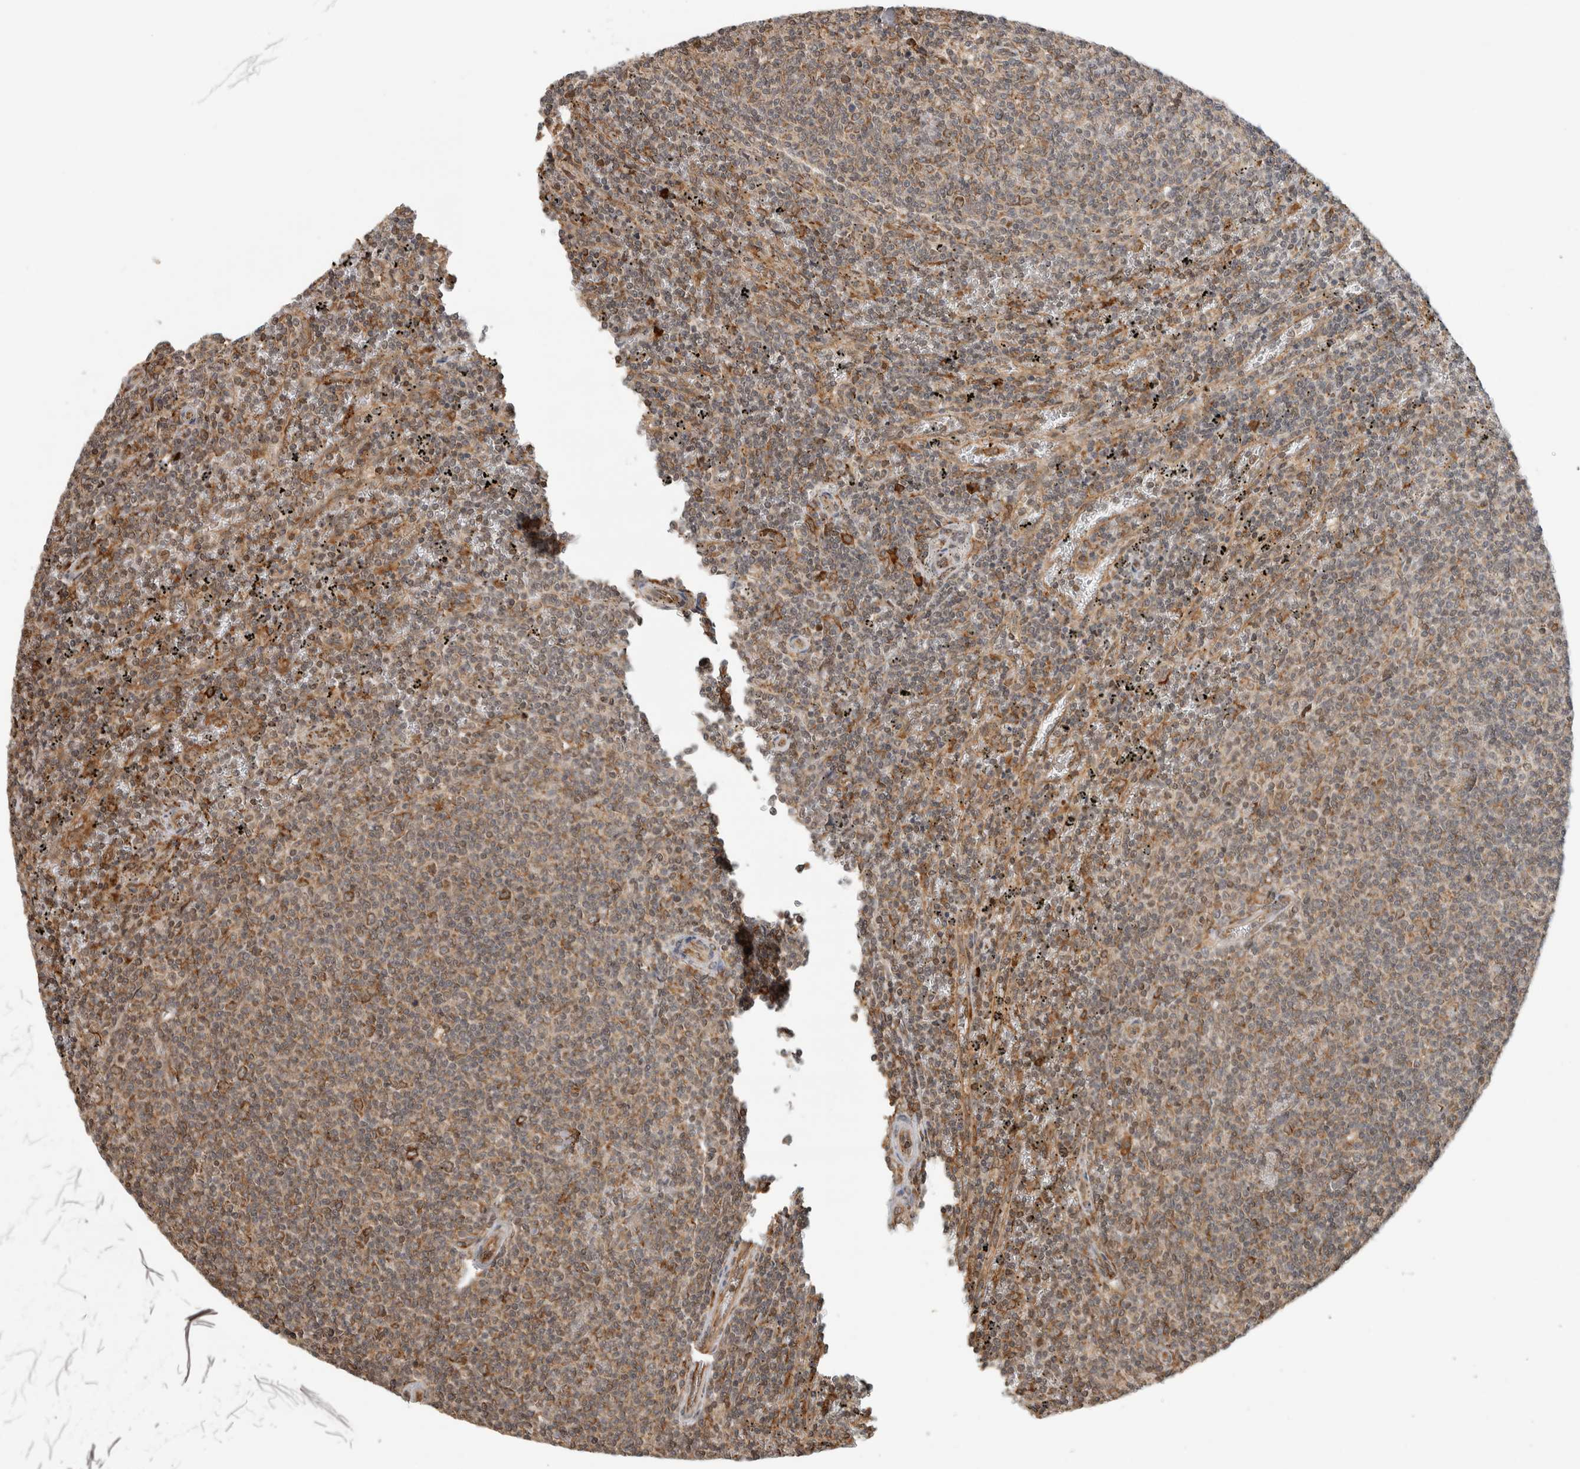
{"staining": {"intensity": "moderate", "quantity": "<25%", "location": "cytoplasmic/membranous"}, "tissue": "lymphoma", "cell_type": "Tumor cells", "image_type": "cancer", "snomed": [{"axis": "morphology", "description": "Malignant lymphoma, non-Hodgkin's type, Low grade"}, {"axis": "topography", "description": "Spleen"}], "caption": "Immunohistochemical staining of human low-grade malignant lymphoma, non-Hodgkin's type demonstrates low levels of moderate cytoplasmic/membranous expression in about <25% of tumor cells. Nuclei are stained in blue.", "gene": "MS4A7", "patient": {"sex": "female", "age": 50}}